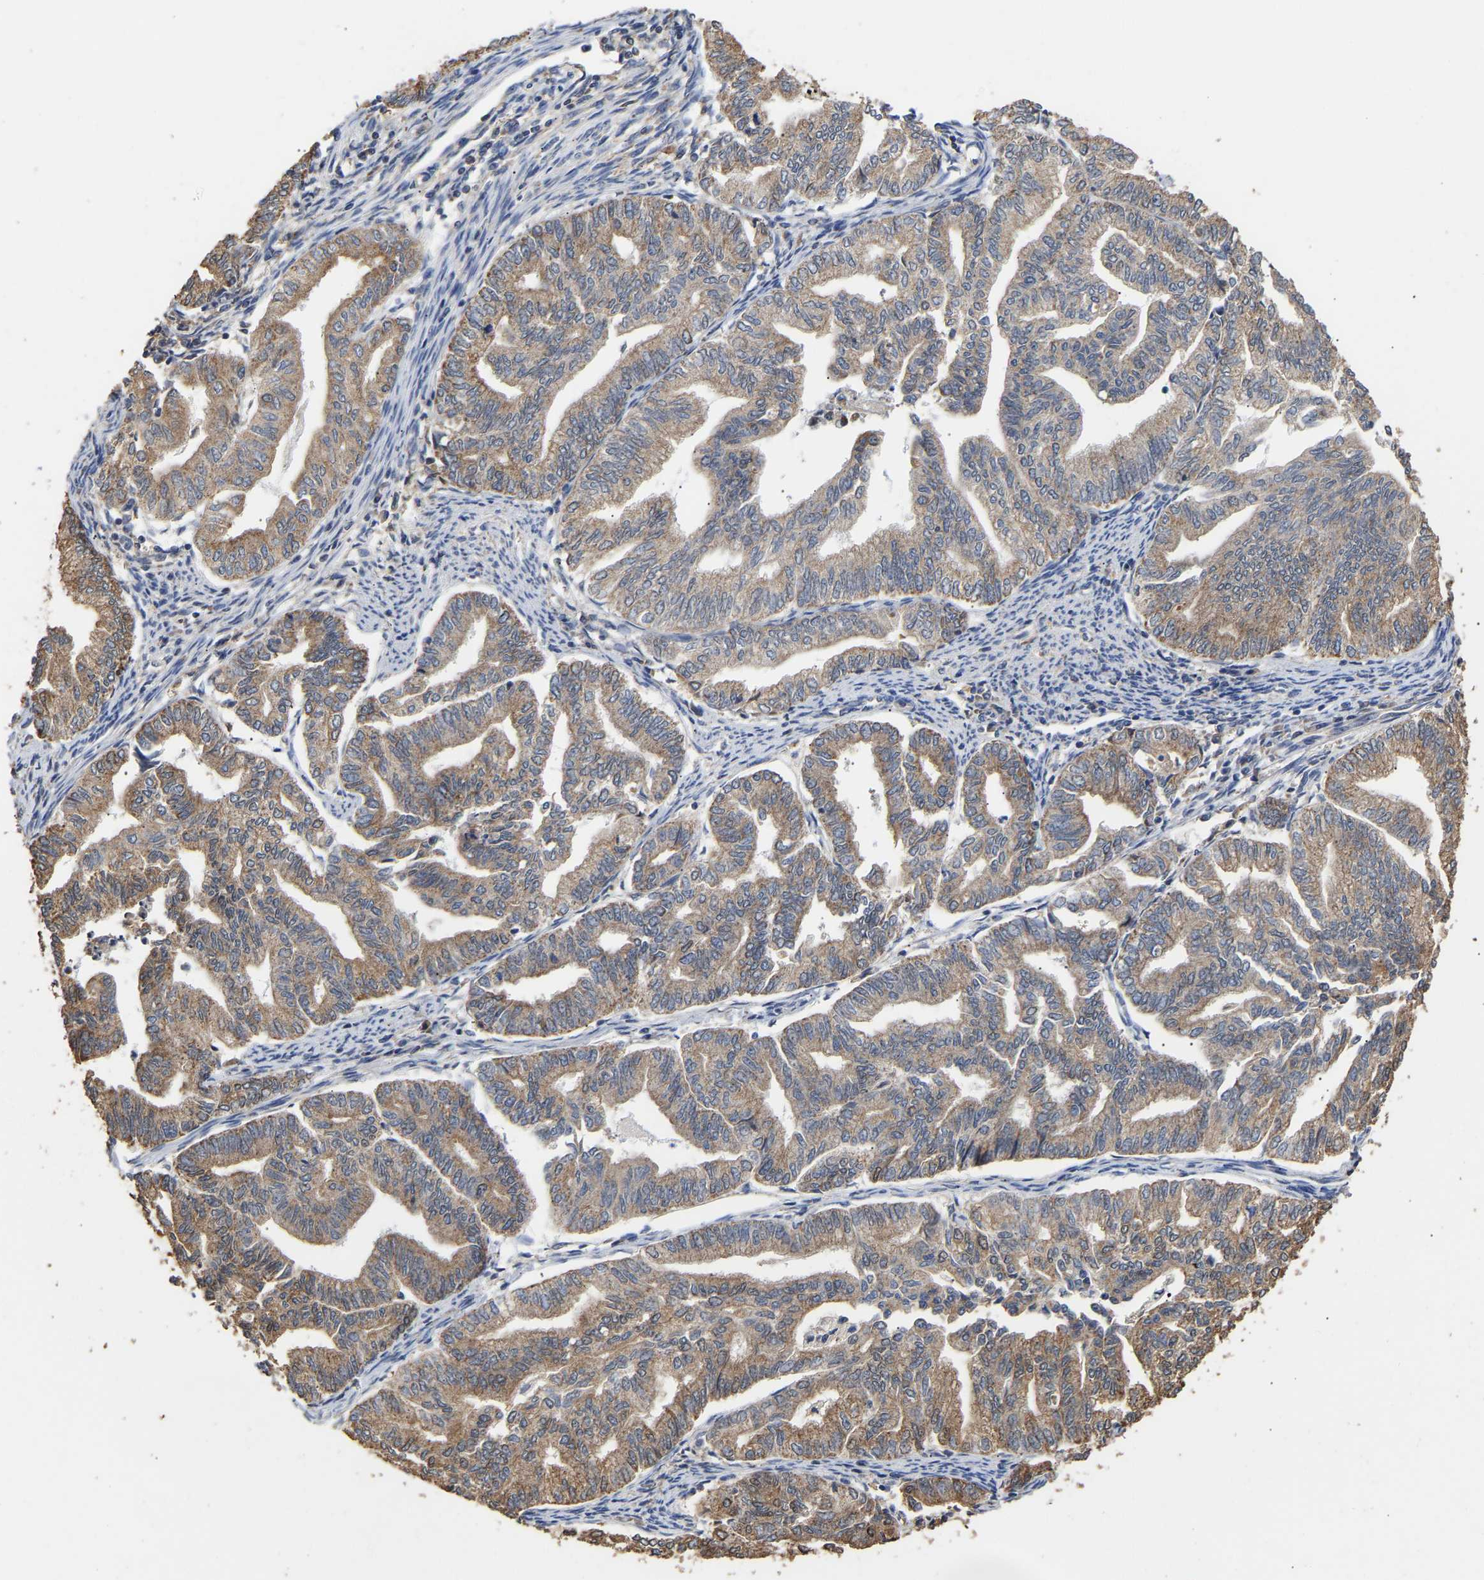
{"staining": {"intensity": "moderate", "quantity": ">75%", "location": "cytoplasmic/membranous"}, "tissue": "endometrial cancer", "cell_type": "Tumor cells", "image_type": "cancer", "snomed": [{"axis": "morphology", "description": "Adenocarcinoma, NOS"}, {"axis": "topography", "description": "Endometrium"}], "caption": "IHC photomicrograph of neoplastic tissue: adenocarcinoma (endometrial) stained using immunohistochemistry (IHC) exhibits medium levels of moderate protein expression localized specifically in the cytoplasmic/membranous of tumor cells, appearing as a cytoplasmic/membranous brown color.", "gene": "ZNF26", "patient": {"sex": "female", "age": 79}}